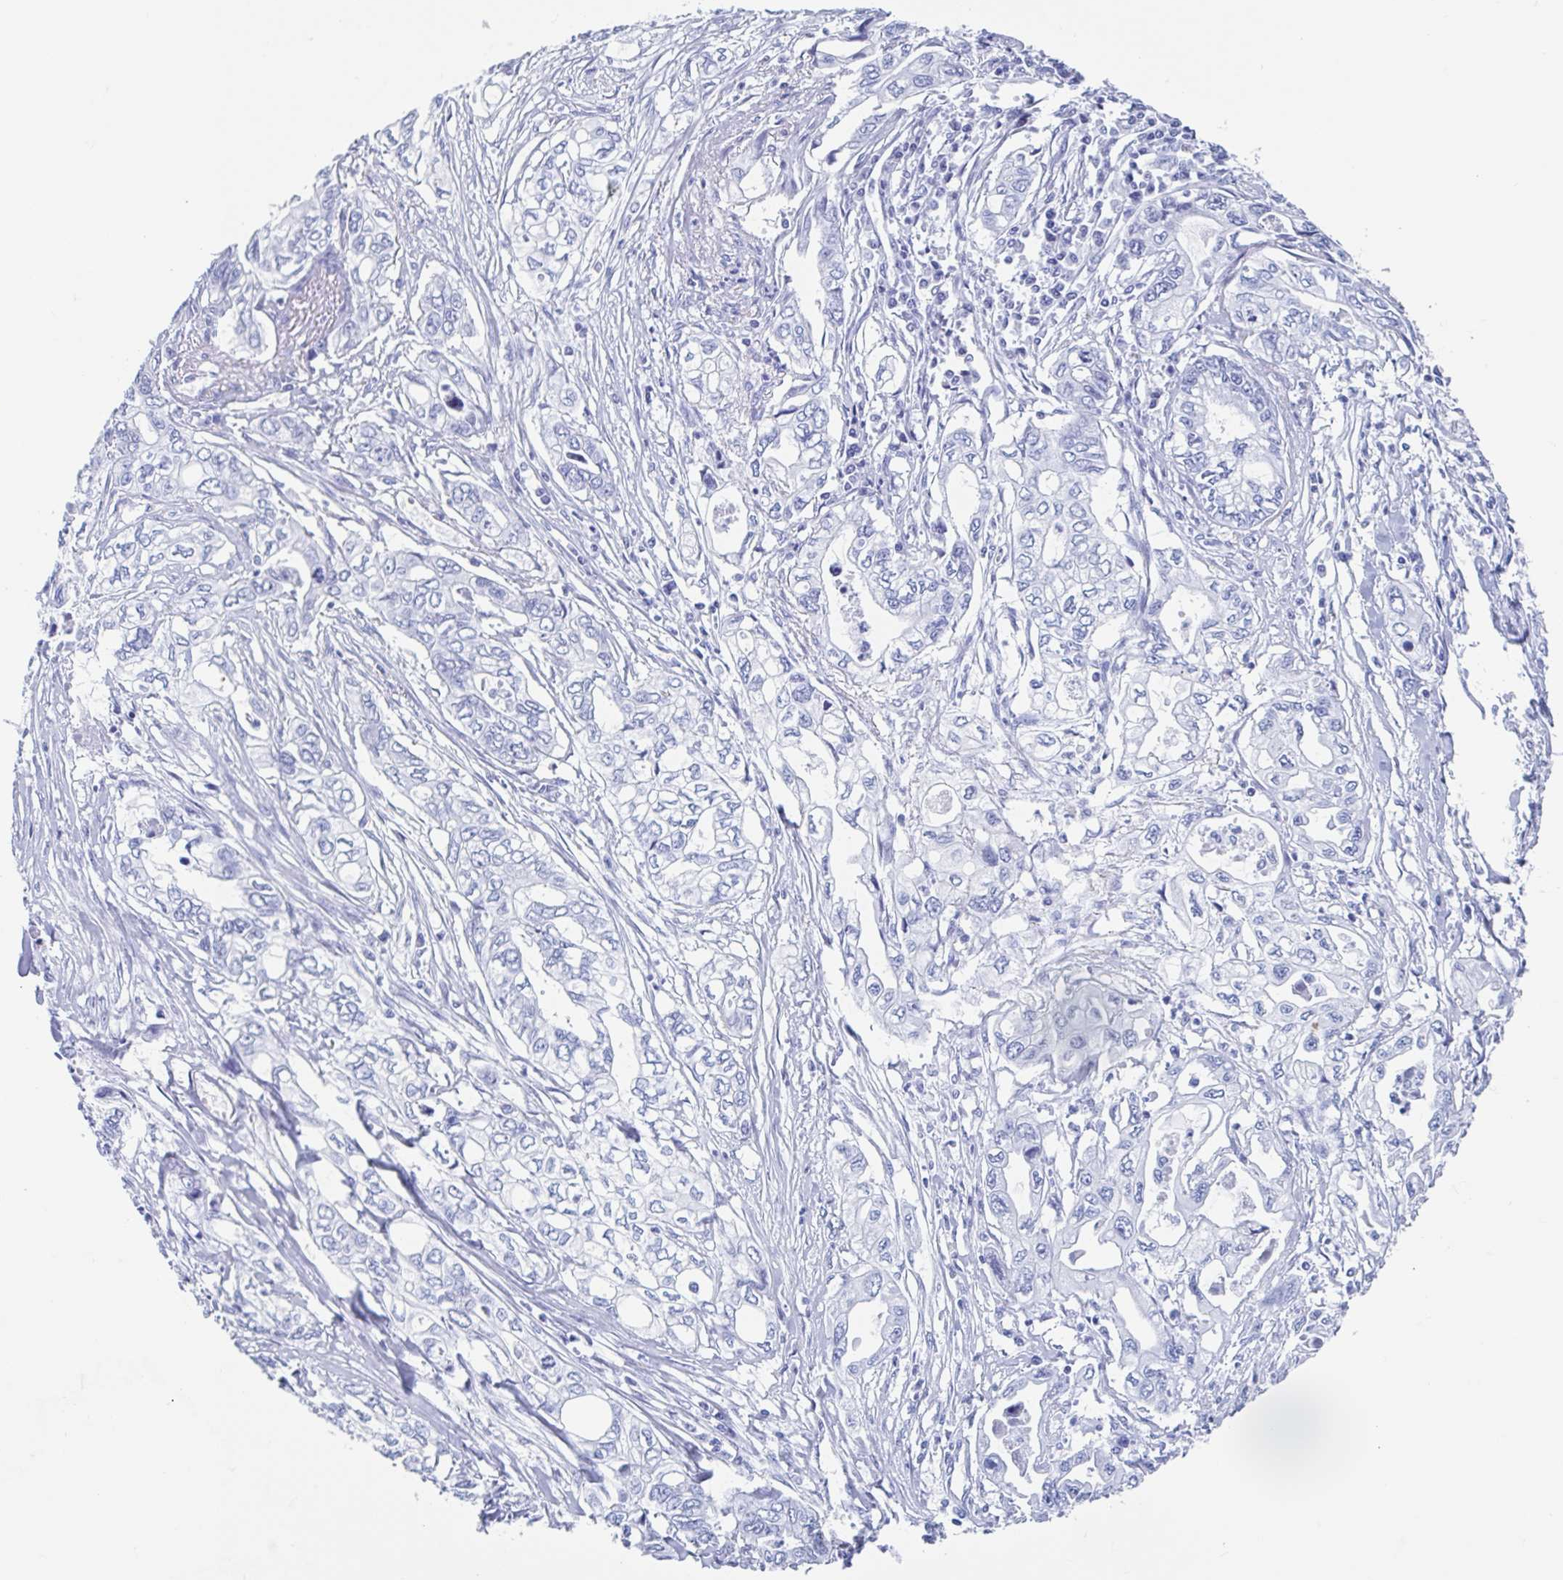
{"staining": {"intensity": "negative", "quantity": "none", "location": "none"}, "tissue": "pancreatic cancer", "cell_type": "Tumor cells", "image_type": "cancer", "snomed": [{"axis": "morphology", "description": "Adenocarcinoma, NOS"}, {"axis": "topography", "description": "Pancreas"}], "caption": "The image exhibits no significant staining in tumor cells of pancreatic adenocarcinoma.", "gene": "HDGFL1", "patient": {"sex": "male", "age": 68}}